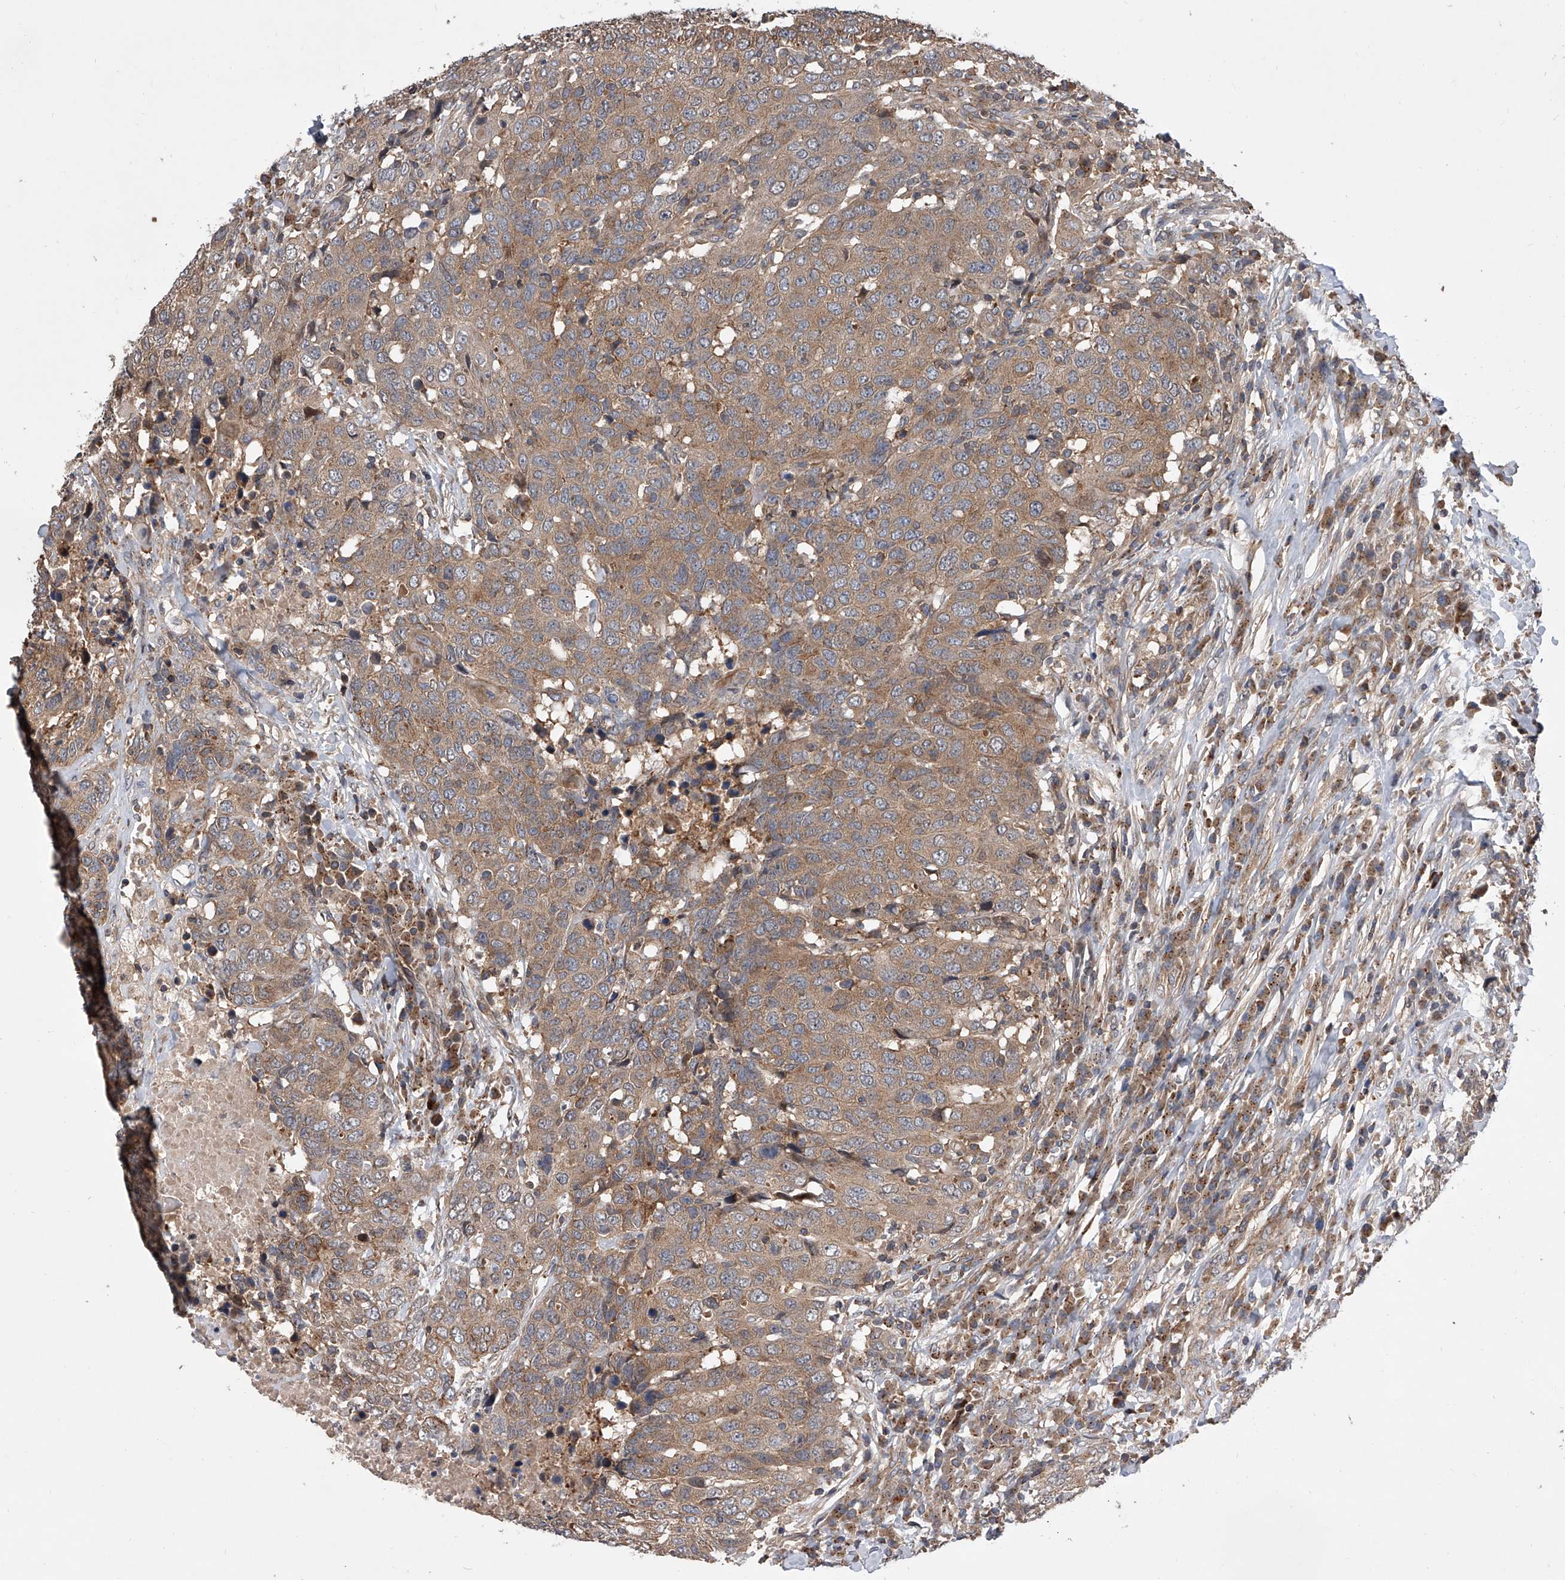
{"staining": {"intensity": "weak", "quantity": ">75%", "location": "cytoplasmic/membranous"}, "tissue": "head and neck cancer", "cell_type": "Tumor cells", "image_type": "cancer", "snomed": [{"axis": "morphology", "description": "Squamous cell carcinoma, NOS"}, {"axis": "topography", "description": "Head-Neck"}], "caption": "This photomicrograph reveals immunohistochemistry (IHC) staining of human head and neck cancer, with low weak cytoplasmic/membranous expression in about >75% of tumor cells.", "gene": "USP47", "patient": {"sex": "male", "age": 66}}